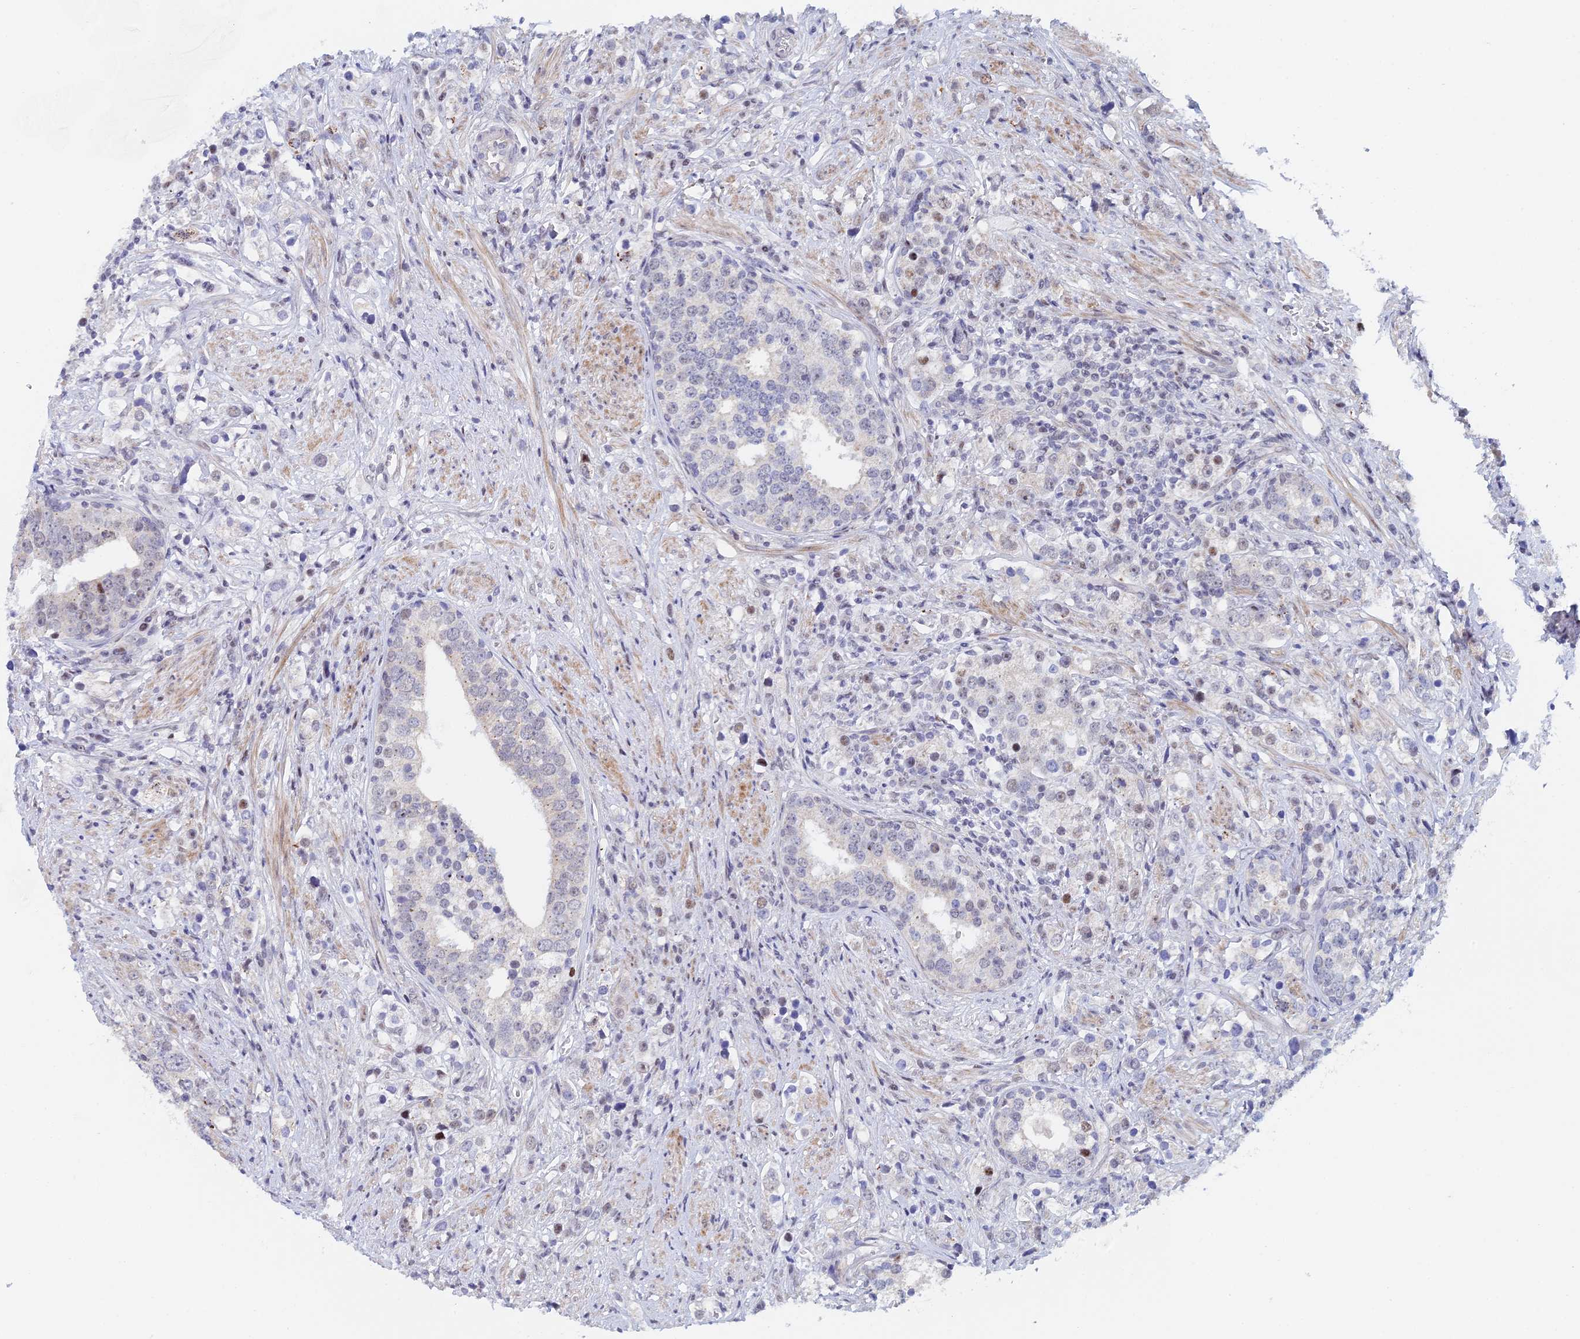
{"staining": {"intensity": "negative", "quantity": "none", "location": "none"}, "tissue": "prostate cancer", "cell_type": "Tumor cells", "image_type": "cancer", "snomed": [{"axis": "morphology", "description": "Adenocarcinoma, High grade"}, {"axis": "topography", "description": "Prostate"}], "caption": "Micrograph shows no protein expression in tumor cells of prostate cancer tissue. (IHC, brightfield microscopy, high magnification).", "gene": "GMNC", "patient": {"sex": "male", "age": 71}}